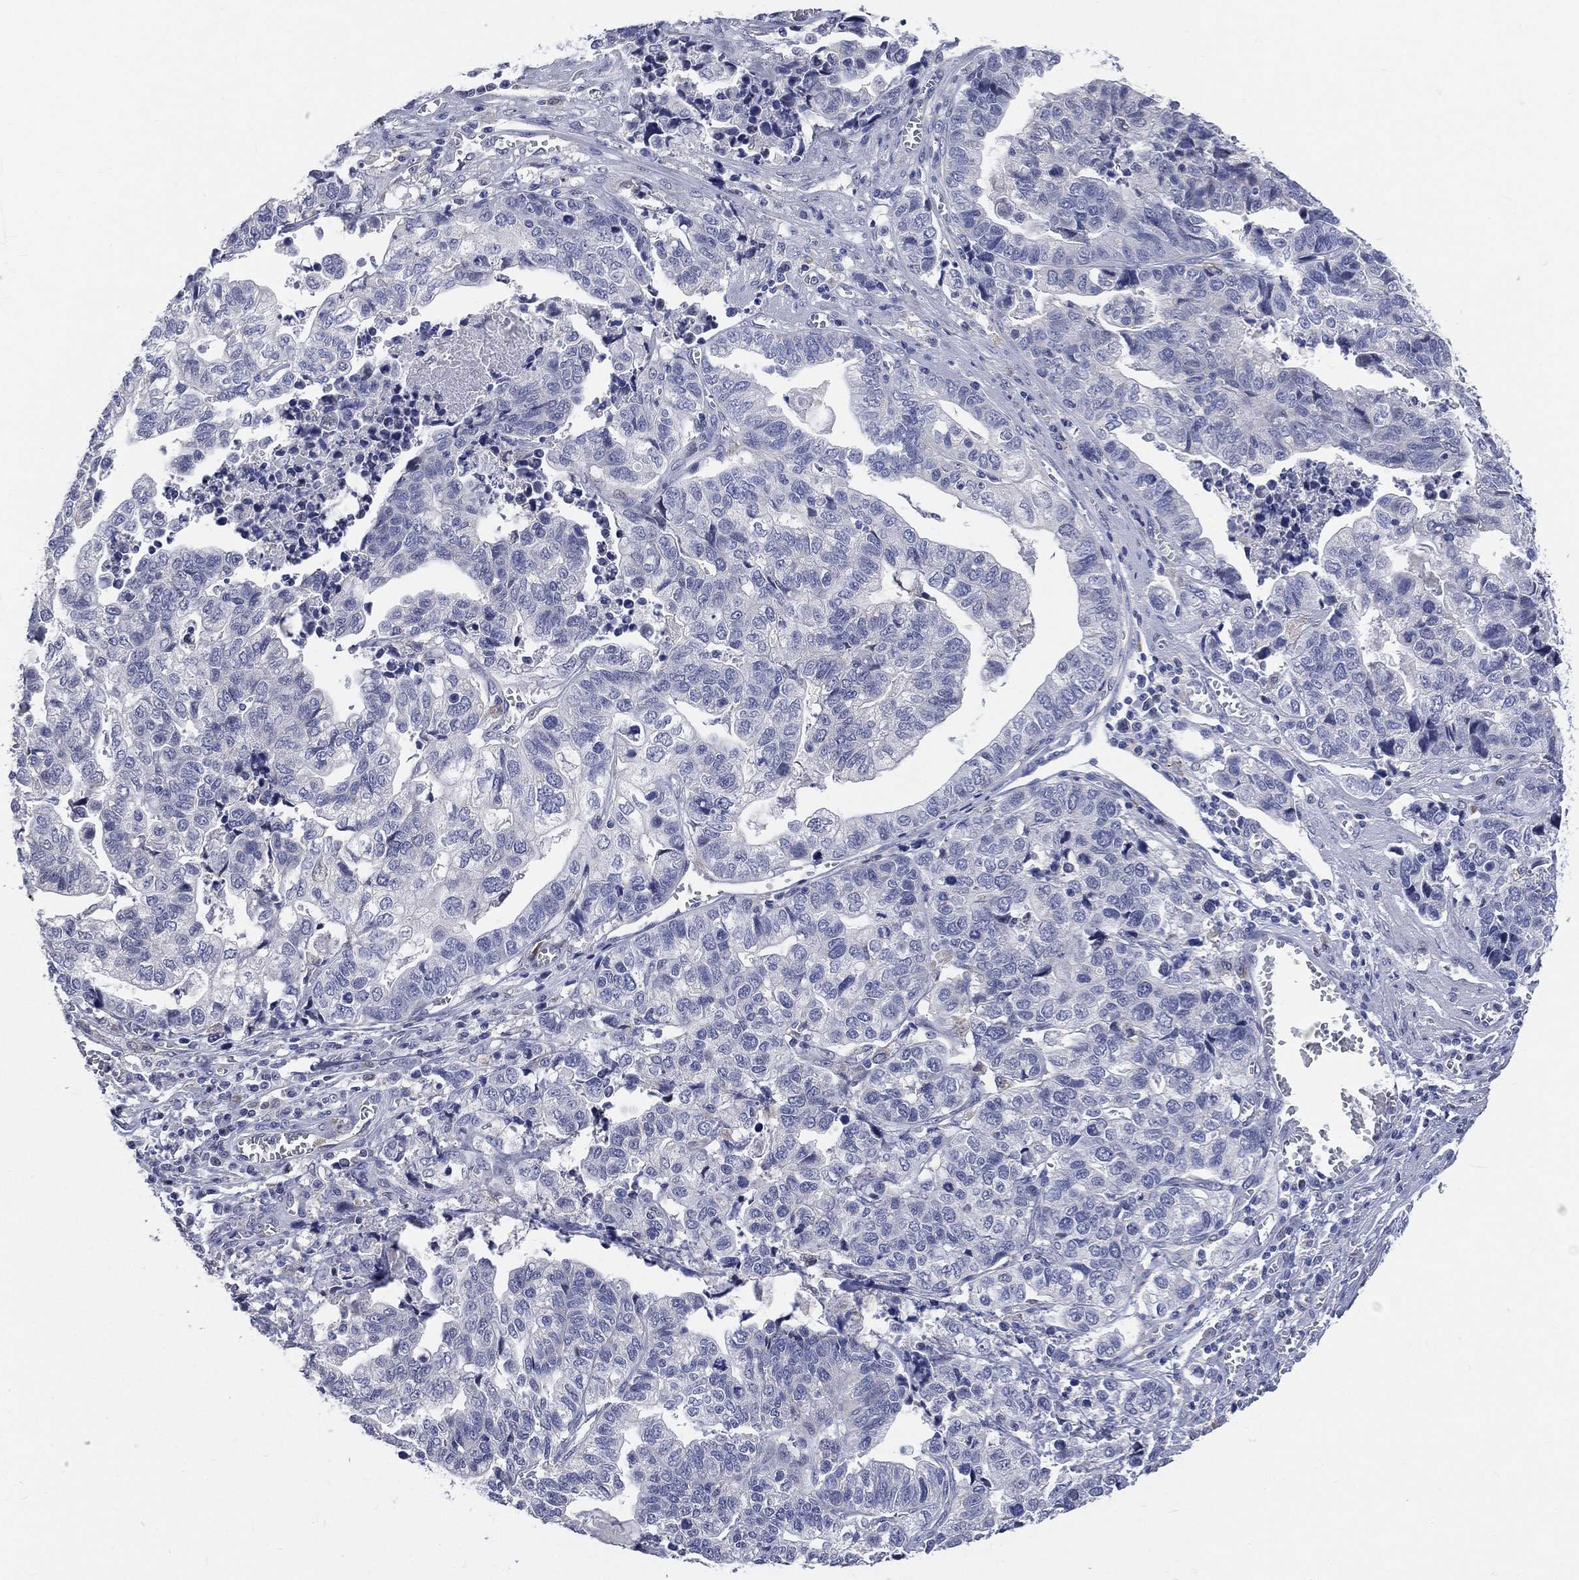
{"staining": {"intensity": "negative", "quantity": "none", "location": "none"}, "tissue": "stomach cancer", "cell_type": "Tumor cells", "image_type": "cancer", "snomed": [{"axis": "morphology", "description": "Adenocarcinoma, NOS"}, {"axis": "topography", "description": "Stomach, upper"}], "caption": "IHC photomicrograph of neoplastic tissue: stomach adenocarcinoma stained with DAB (3,3'-diaminobenzidine) shows no significant protein positivity in tumor cells.", "gene": "AKAP3", "patient": {"sex": "female", "age": 67}}